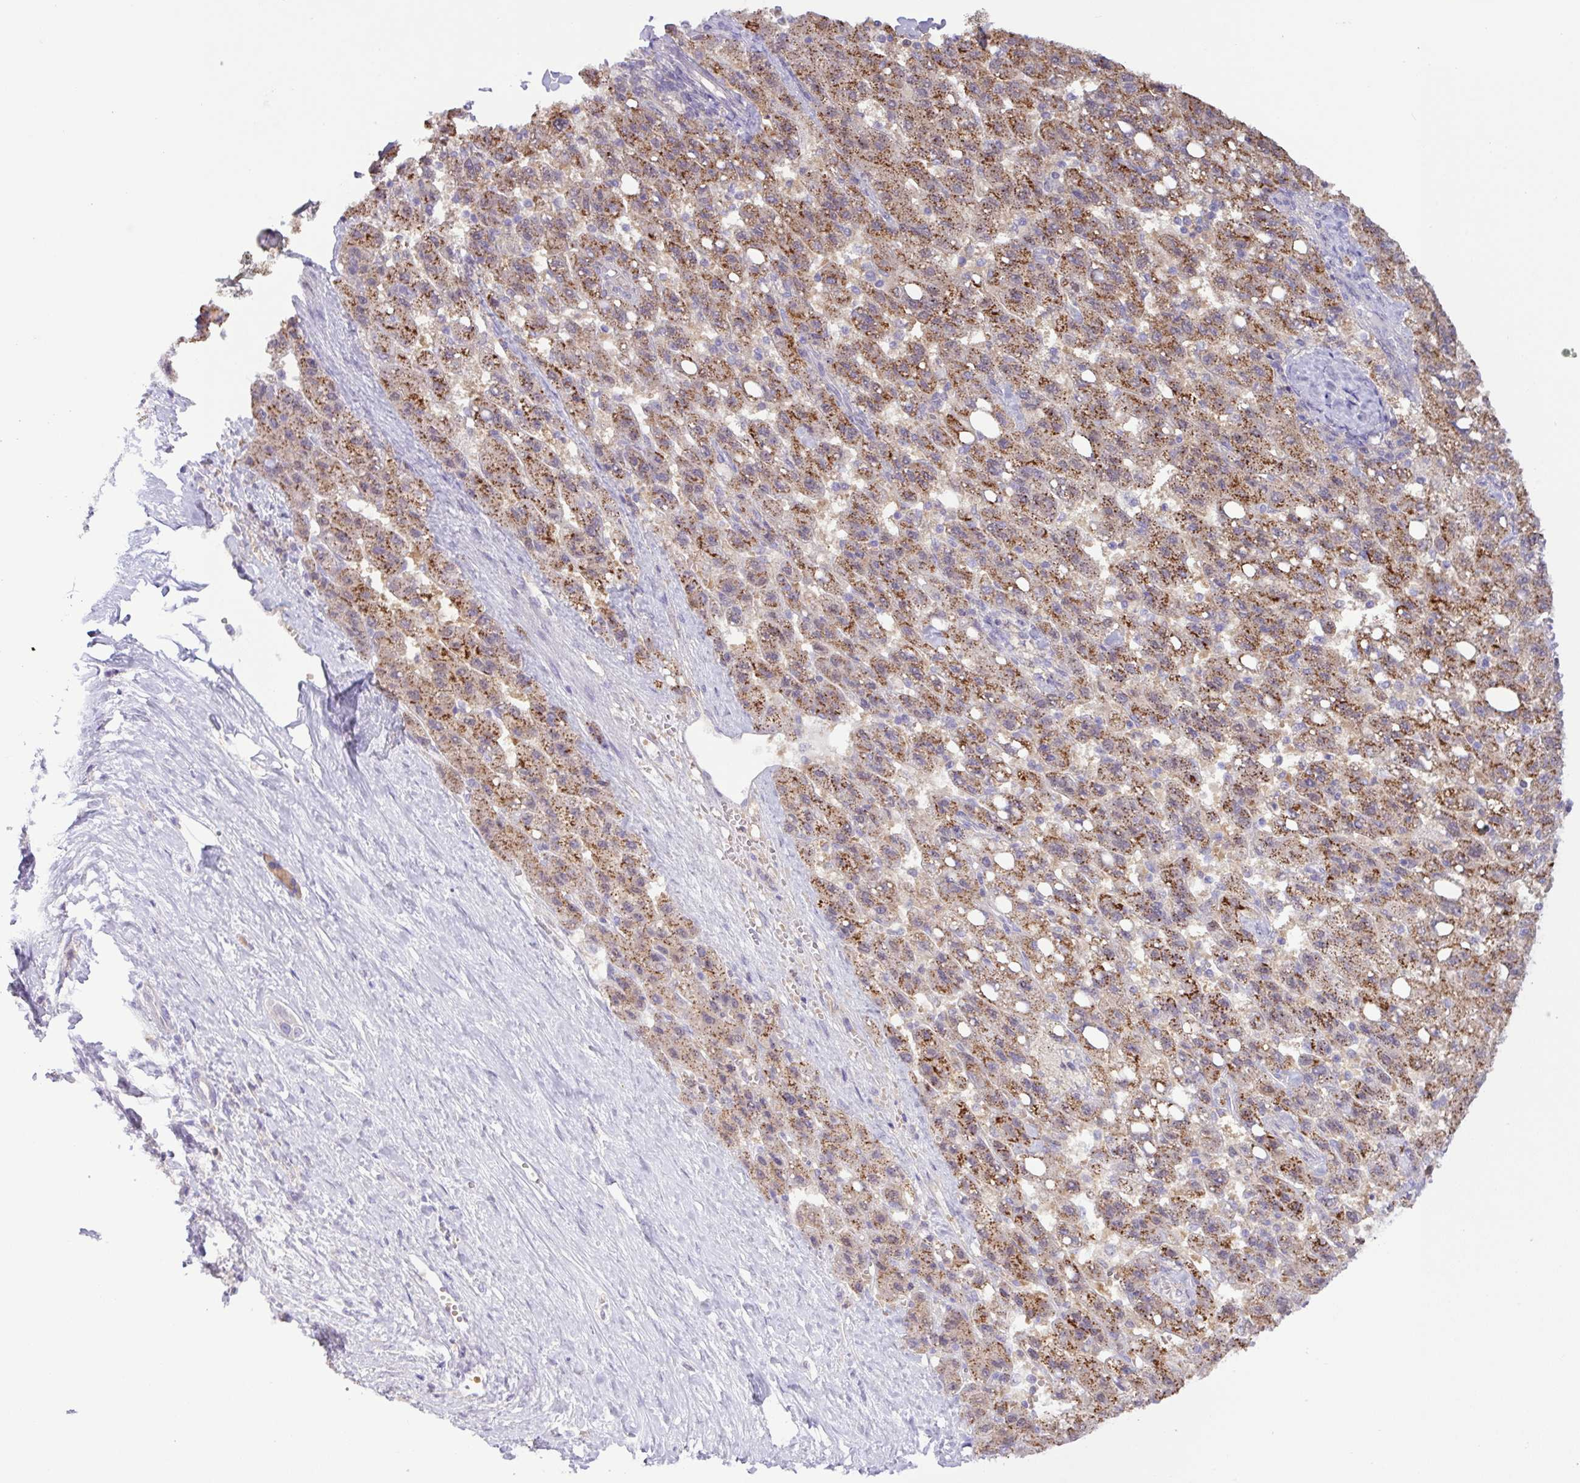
{"staining": {"intensity": "strong", "quantity": ">75%", "location": "cytoplasmic/membranous"}, "tissue": "liver cancer", "cell_type": "Tumor cells", "image_type": "cancer", "snomed": [{"axis": "morphology", "description": "Carcinoma, Hepatocellular, NOS"}, {"axis": "topography", "description": "Liver"}], "caption": "This micrograph displays IHC staining of liver cancer, with high strong cytoplasmic/membranous expression in approximately >75% of tumor cells.", "gene": "TONSL", "patient": {"sex": "female", "age": 82}}